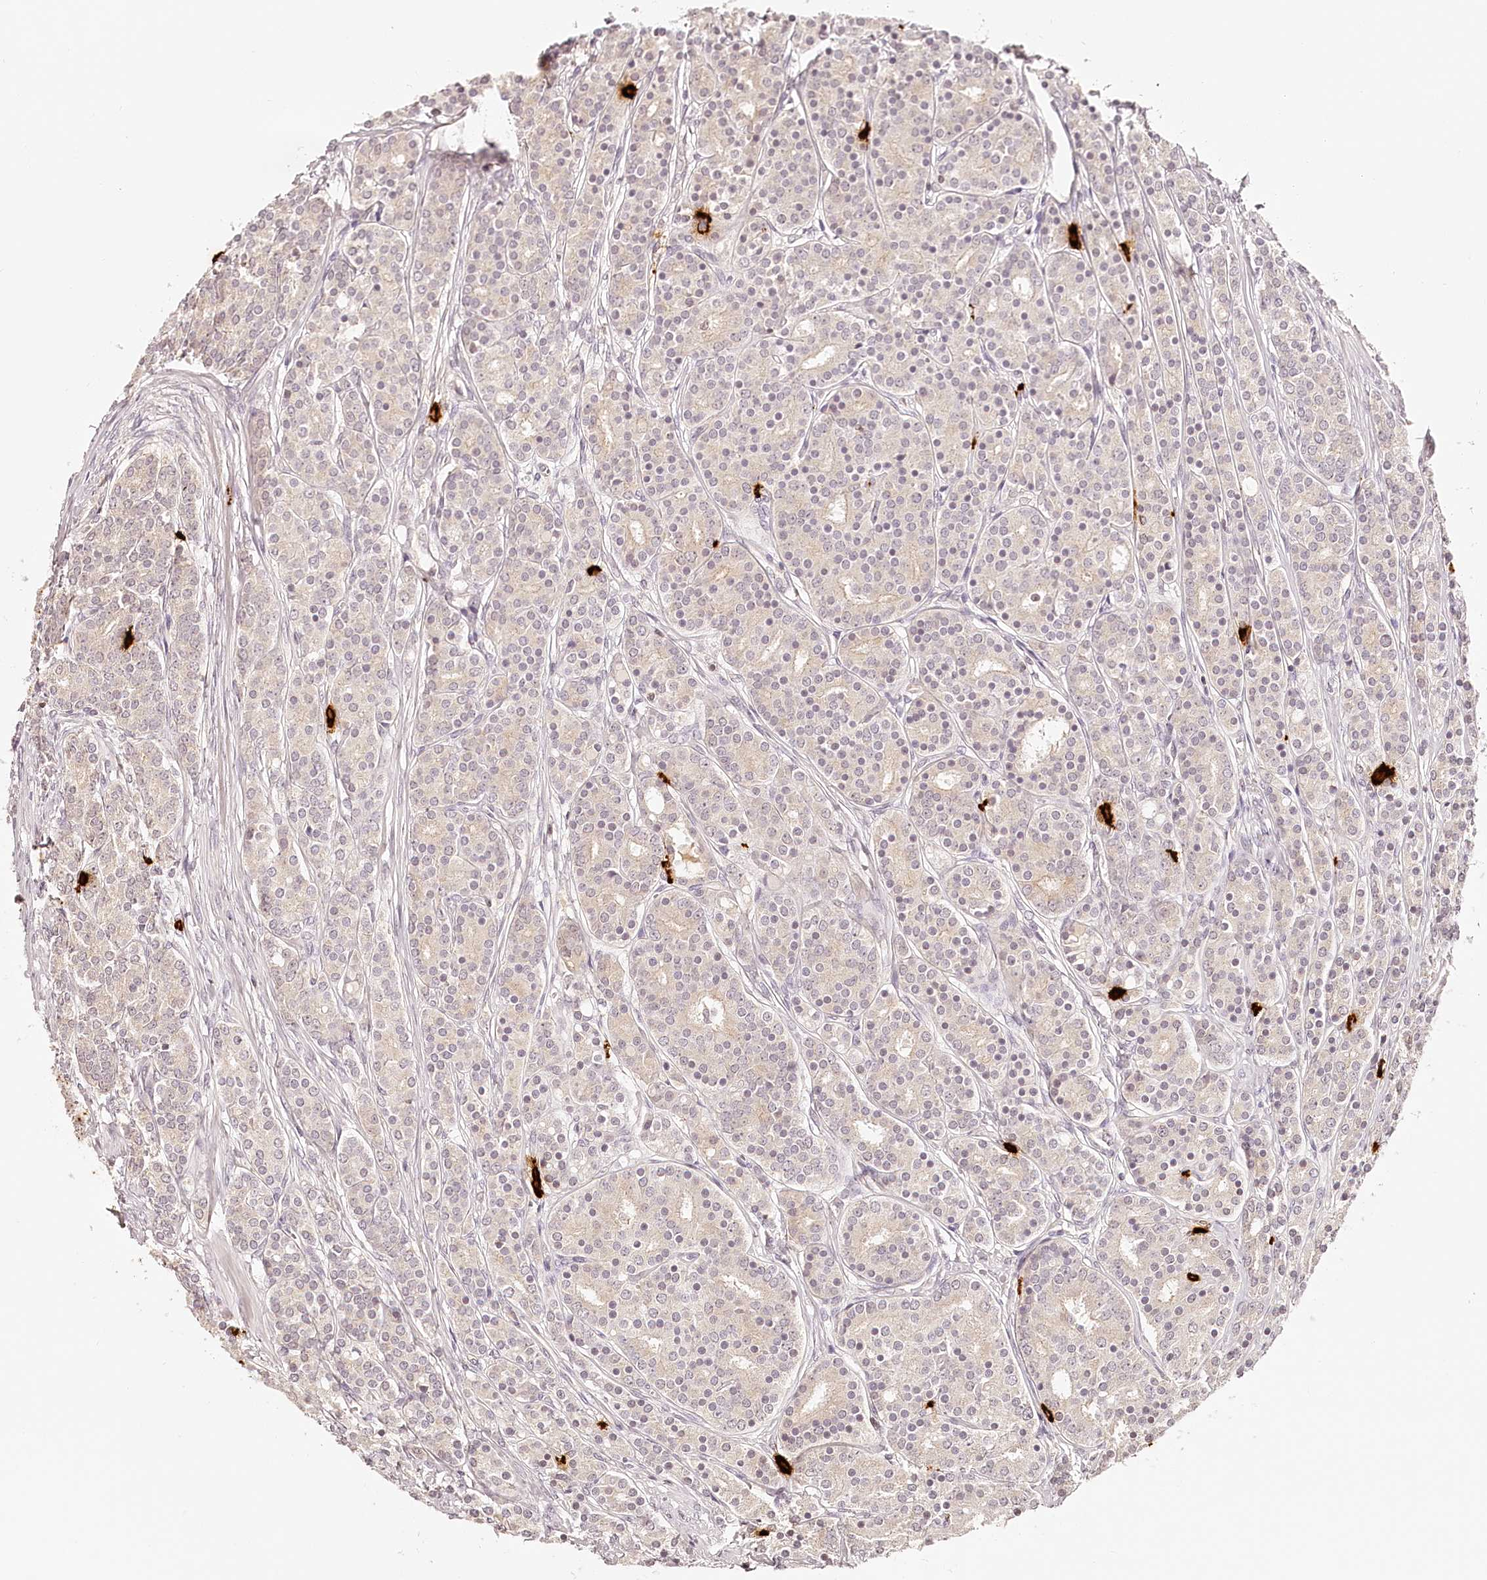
{"staining": {"intensity": "negative", "quantity": "none", "location": "none"}, "tissue": "prostate cancer", "cell_type": "Tumor cells", "image_type": "cancer", "snomed": [{"axis": "morphology", "description": "Adenocarcinoma, High grade"}, {"axis": "topography", "description": "Prostate"}], "caption": "Micrograph shows no significant protein staining in tumor cells of prostate adenocarcinoma (high-grade).", "gene": "SYNGR1", "patient": {"sex": "male", "age": 62}}